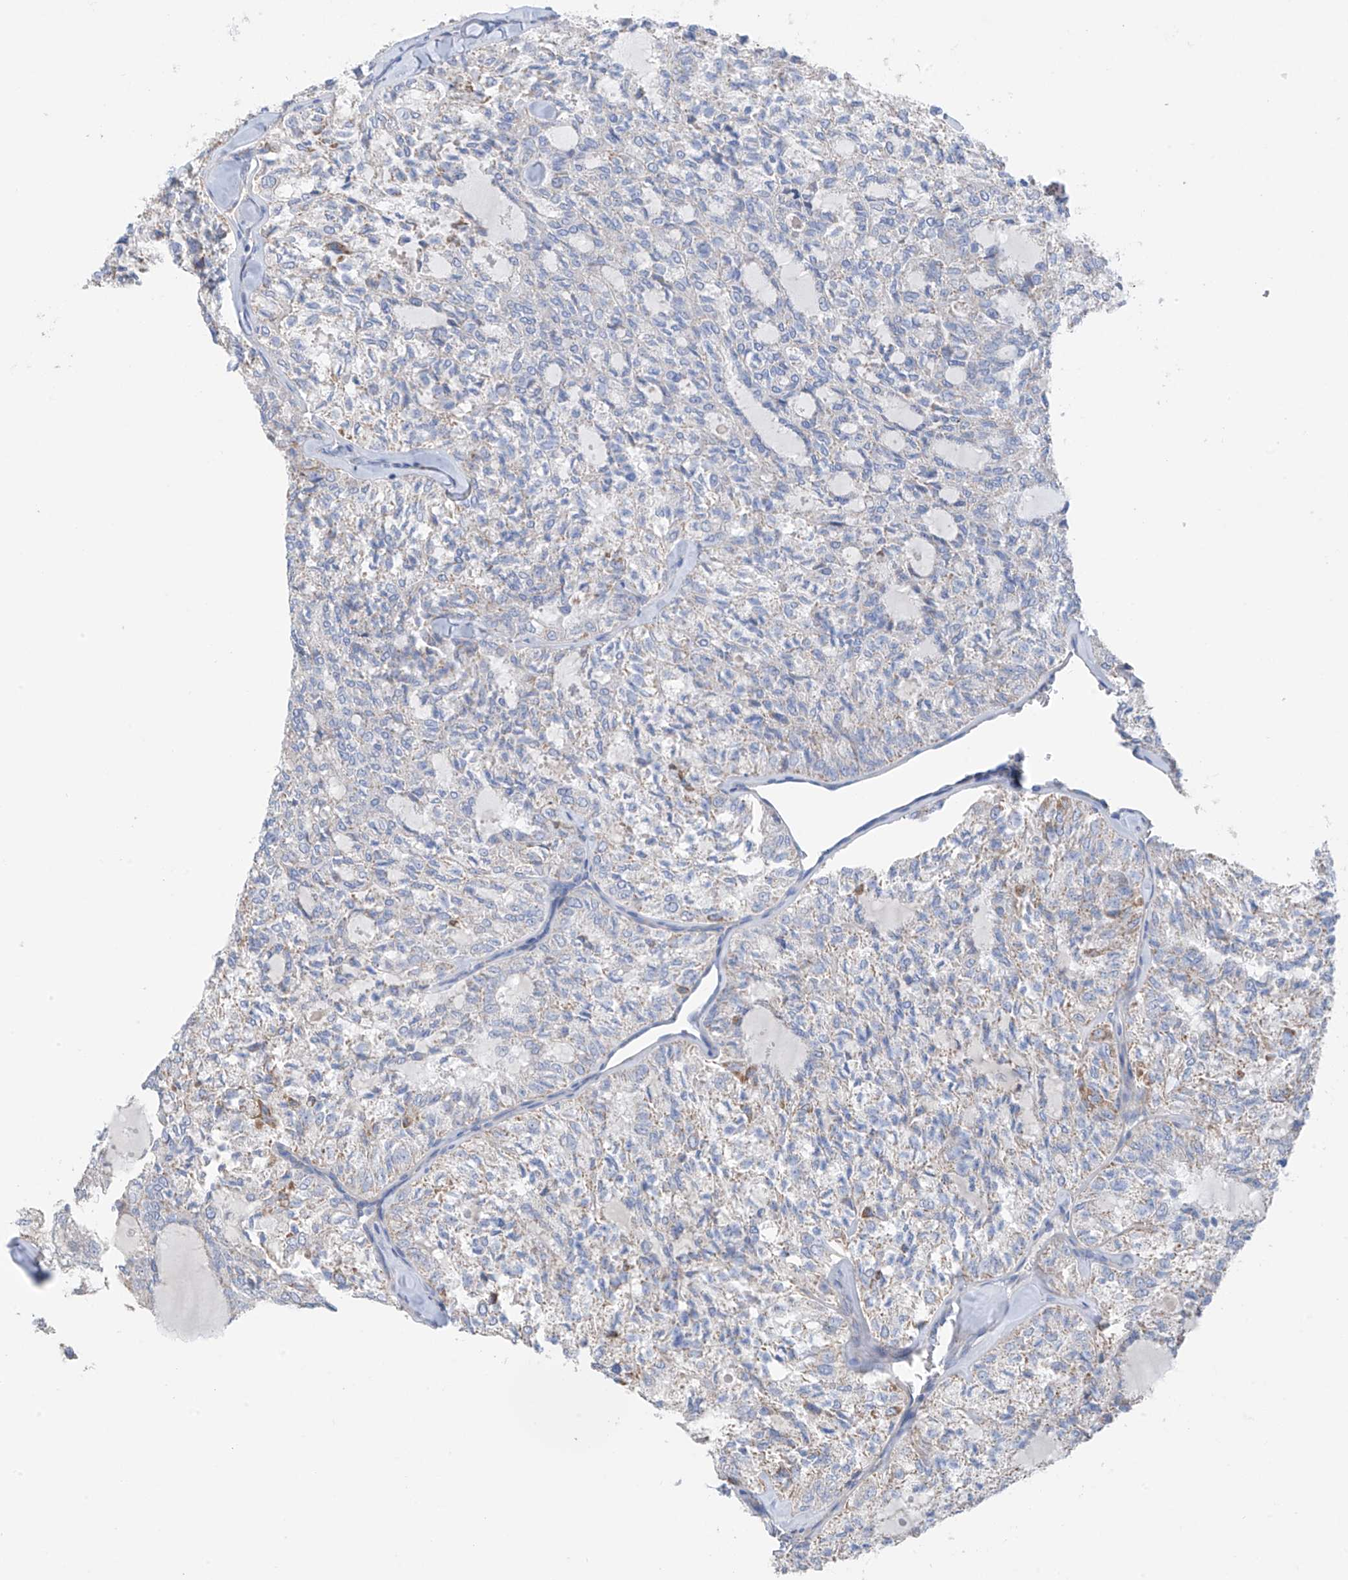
{"staining": {"intensity": "weak", "quantity": "<25%", "location": "cytoplasmic/membranous"}, "tissue": "thyroid cancer", "cell_type": "Tumor cells", "image_type": "cancer", "snomed": [{"axis": "morphology", "description": "Follicular adenoma carcinoma, NOS"}, {"axis": "topography", "description": "Thyroid gland"}], "caption": "An image of human thyroid cancer is negative for staining in tumor cells.", "gene": "SYN3", "patient": {"sex": "male", "age": 75}}